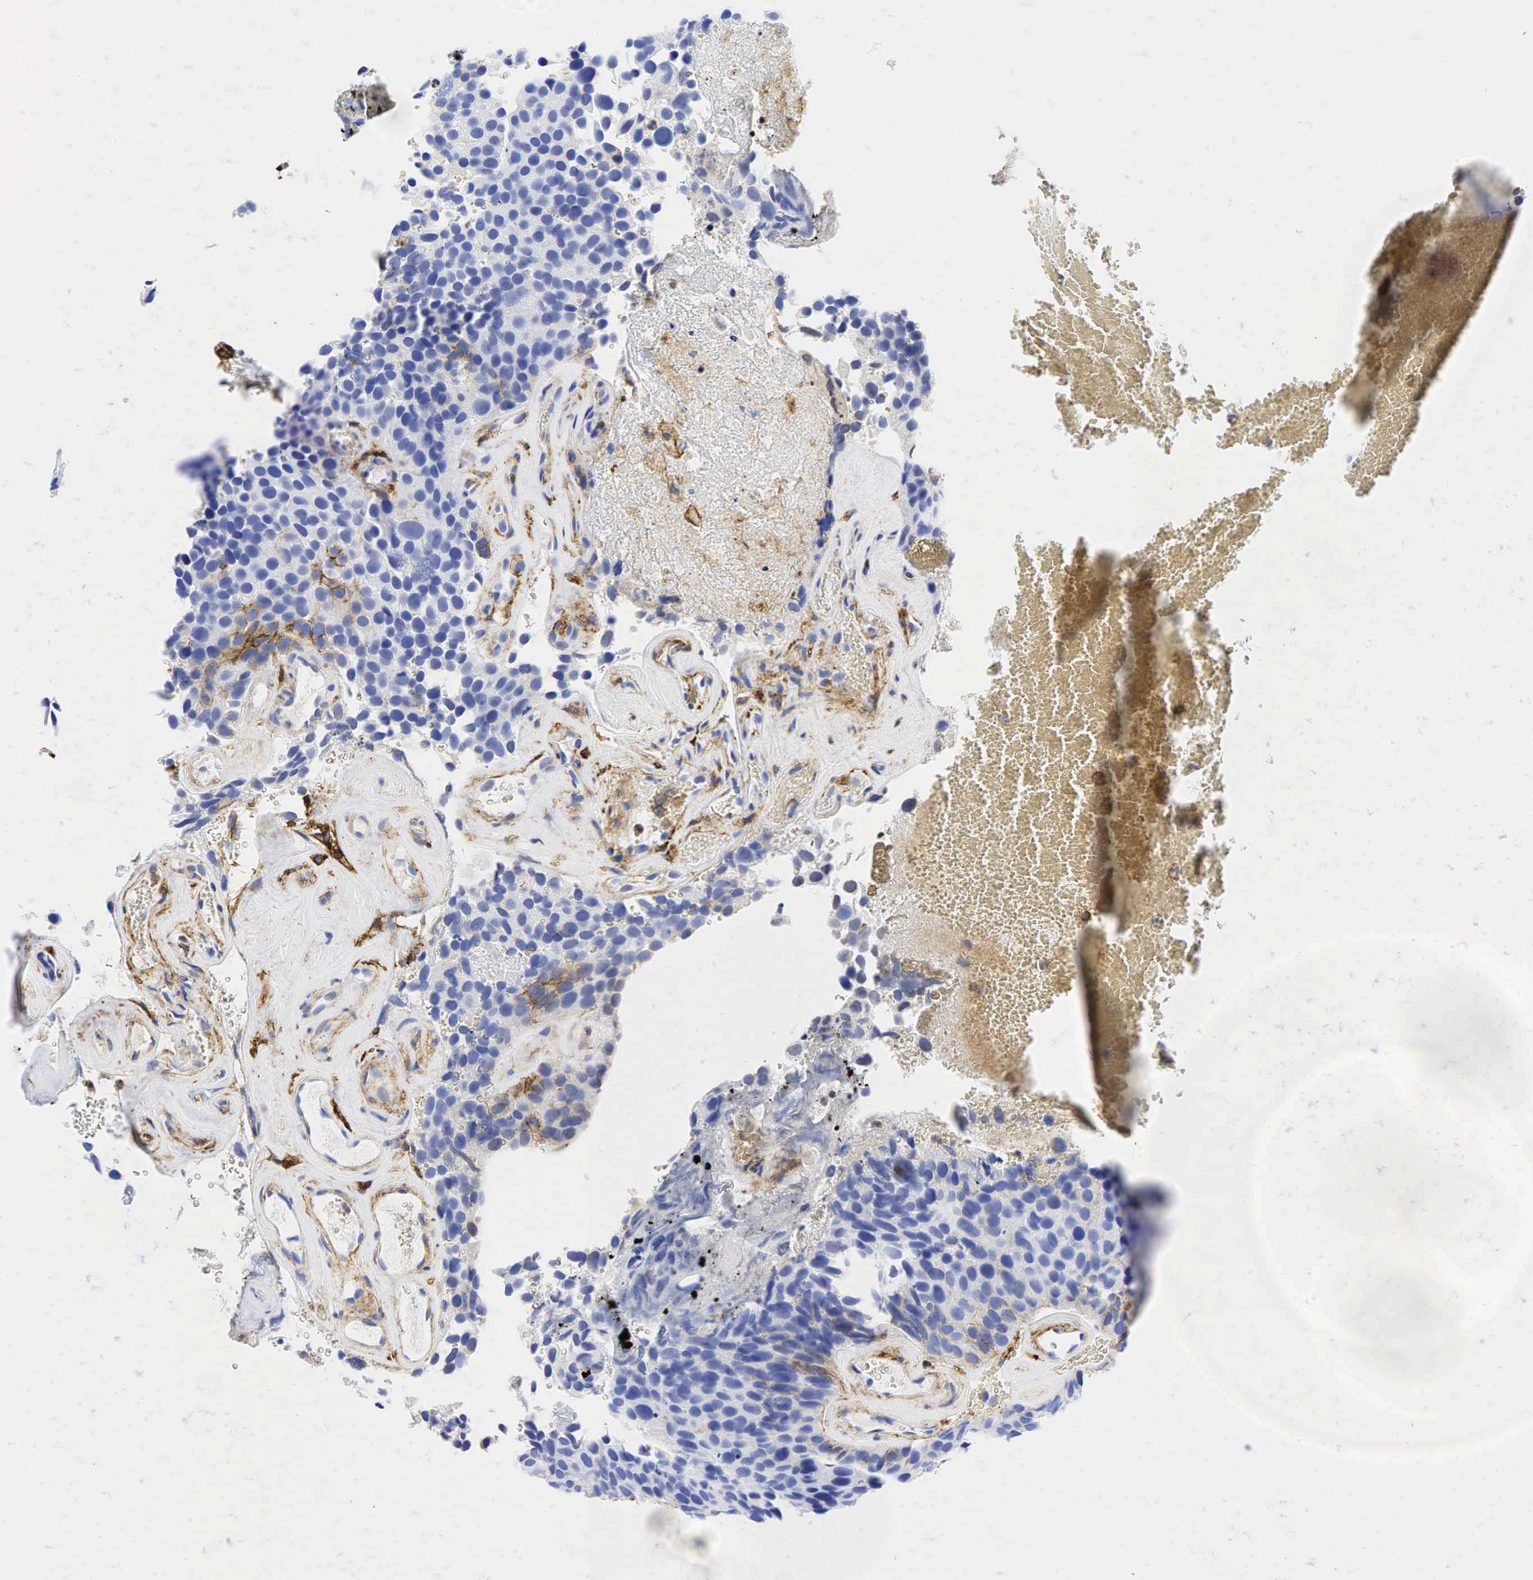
{"staining": {"intensity": "moderate", "quantity": "<25%", "location": "cytoplasmic/membranous"}, "tissue": "urothelial cancer", "cell_type": "Tumor cells", "image_type": "cancer", "snomed": [{"axis": "morphology", "description": "Urothelial carcinoma, High grade"}, {"axis": "topography", "description": "Urinary bladder"}], "caption": "Protein expression analysis of urothelial cancer displays moderate cytoplasmic/membranous expression in about <25% of tumor cells.", "gene": "CD44", "patient": {"sex": "male", "age": 72}}